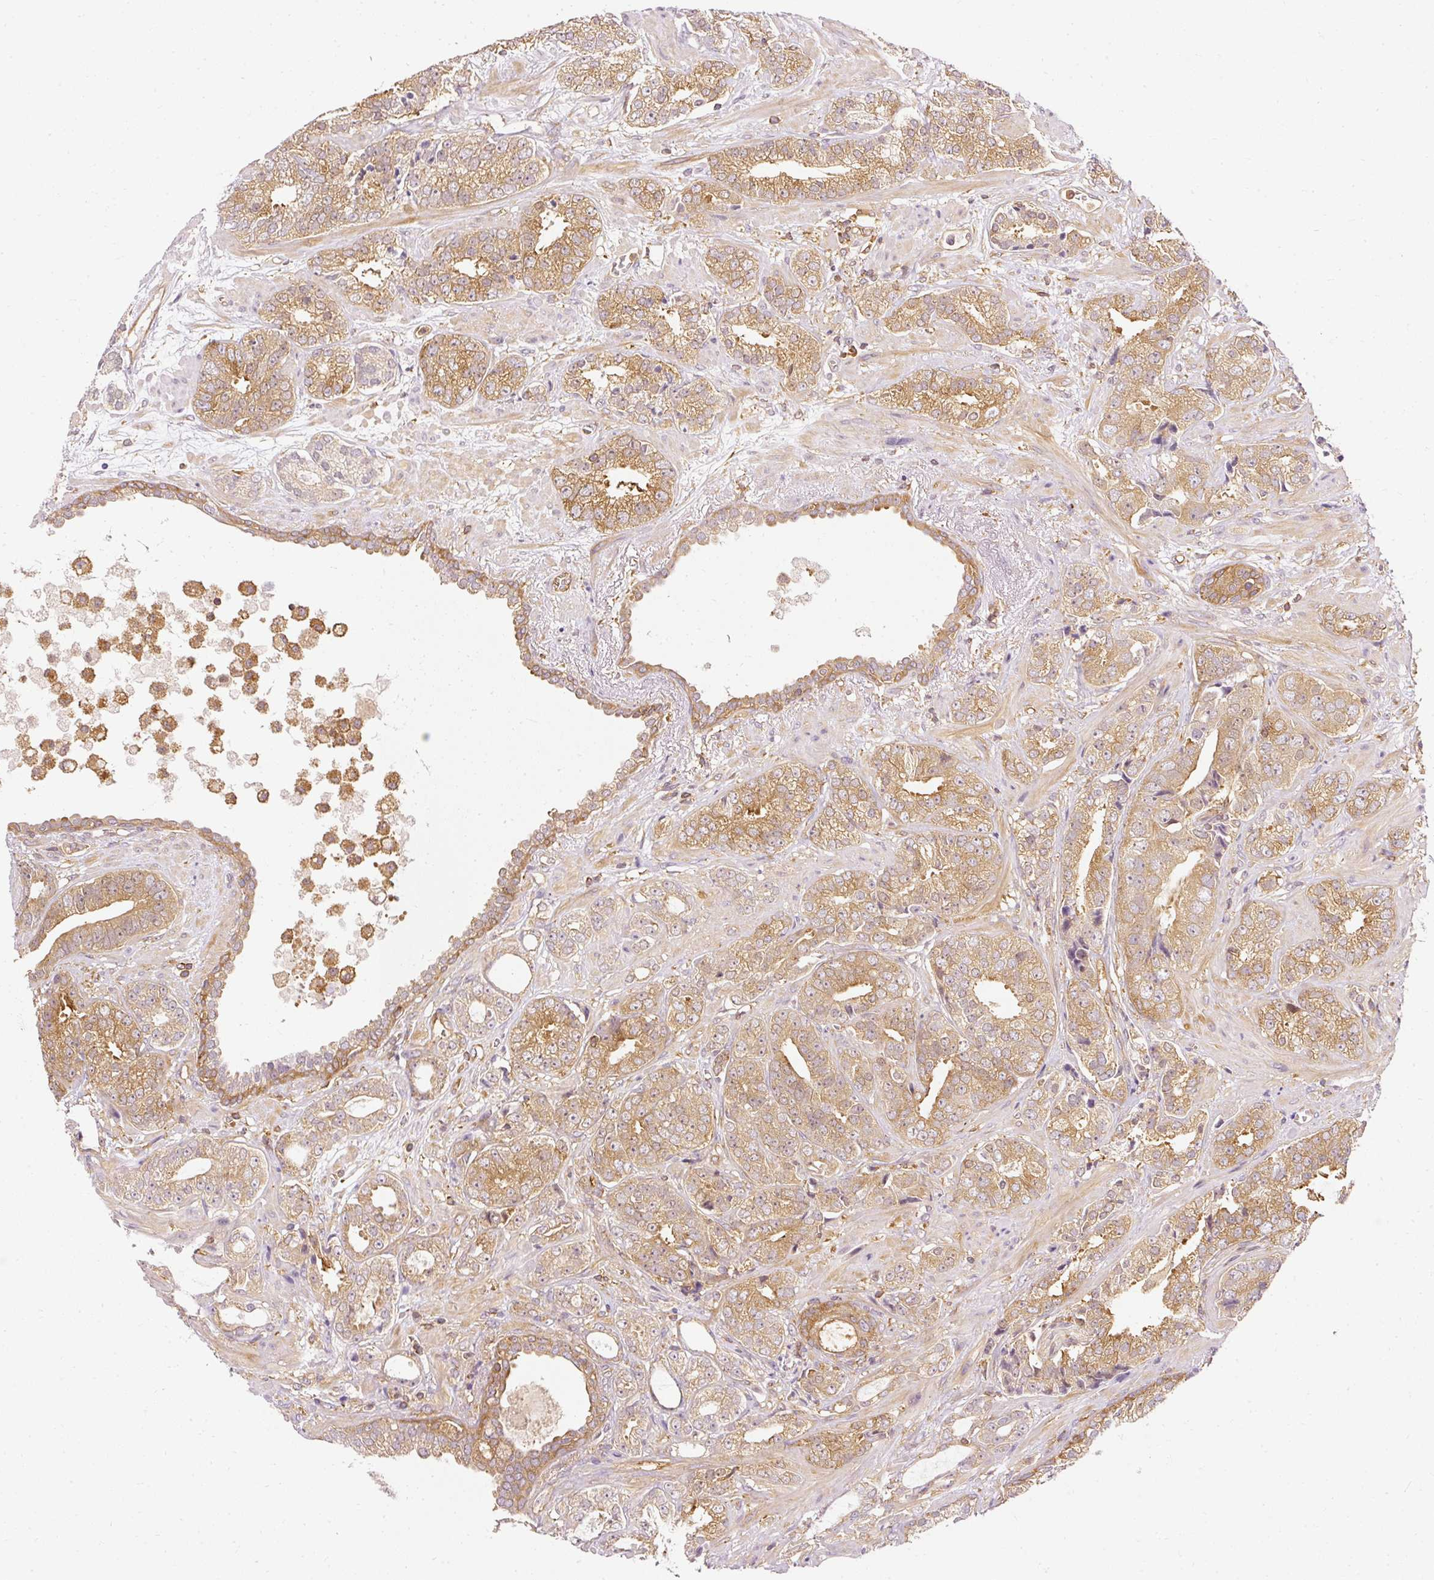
{"staining": {"intensity": "moderate", "quantity": ">75%", "location": "cytoplasmic/membranous"}, "tissue": "prostate cancer", "cell_type": "Tumor cells", "image_type": "cancer", "snomed": [{"axis": "morphology", "description": "Adenocarcinoma, High grade"}, {"axis": "topography", "description": "Prostate"}], "caption": "Human prostate cancer stained with a protein marker reveals moderate staining in tumor cells.", "gene": "ARMH3", "patient": {"sex": "male", "age": 71}}